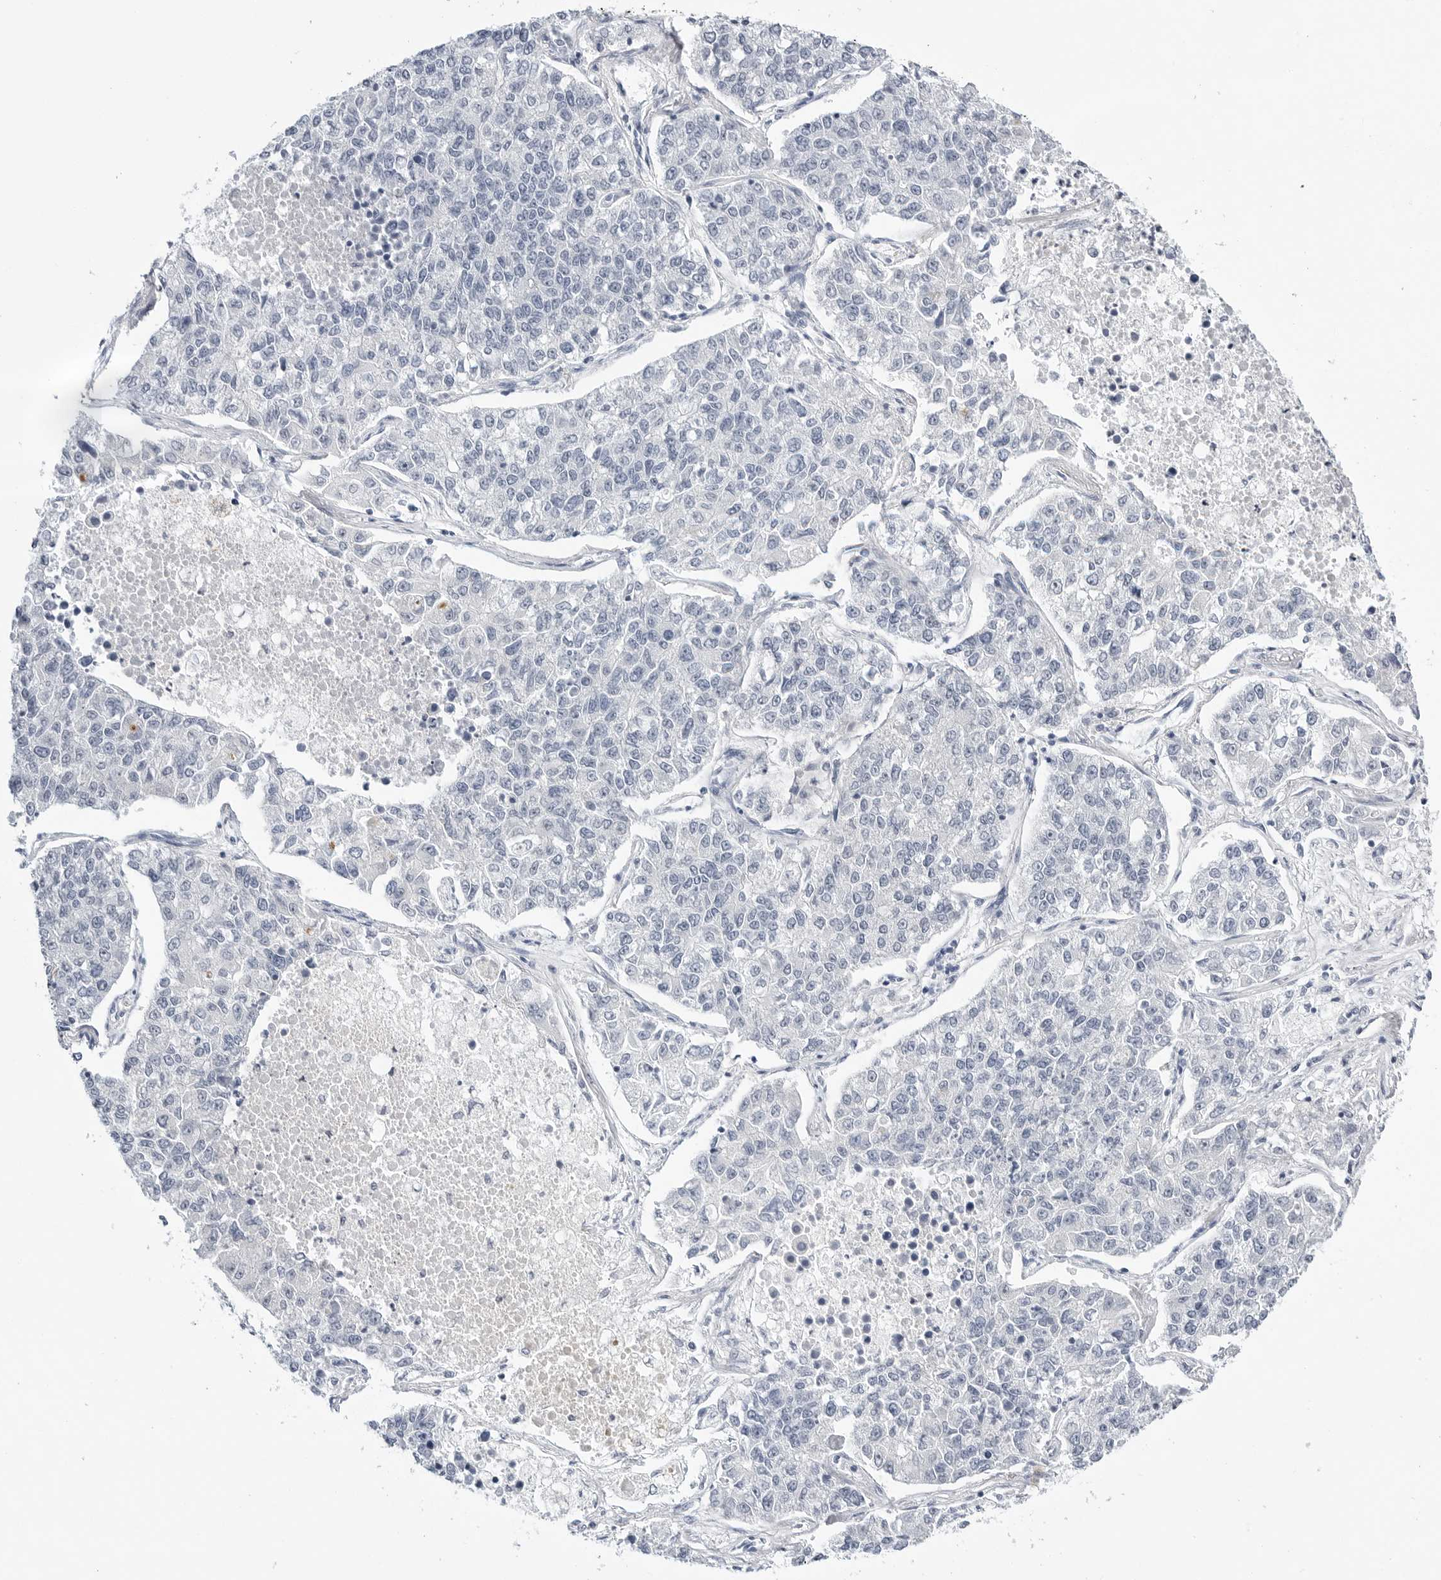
{"staining": {"intensity": "negative", "quantity": "none", "location": "none"}, "tissue": "lung cancer", "cell_type": "Tumor cells", "image_type": "cancer", "snomed": [{"axis": "morphology", "description": "Adenocarcinoma, NOS"}, {"axis": "topography", "description": "Lung"}], "caption": "Immunohistochemistry of human lung cancer (adenocarcinoma) demonstrates no staining in tumor cells.", "gene": "MAP2K5", "patient": {"sex": "male", "age": 49}}